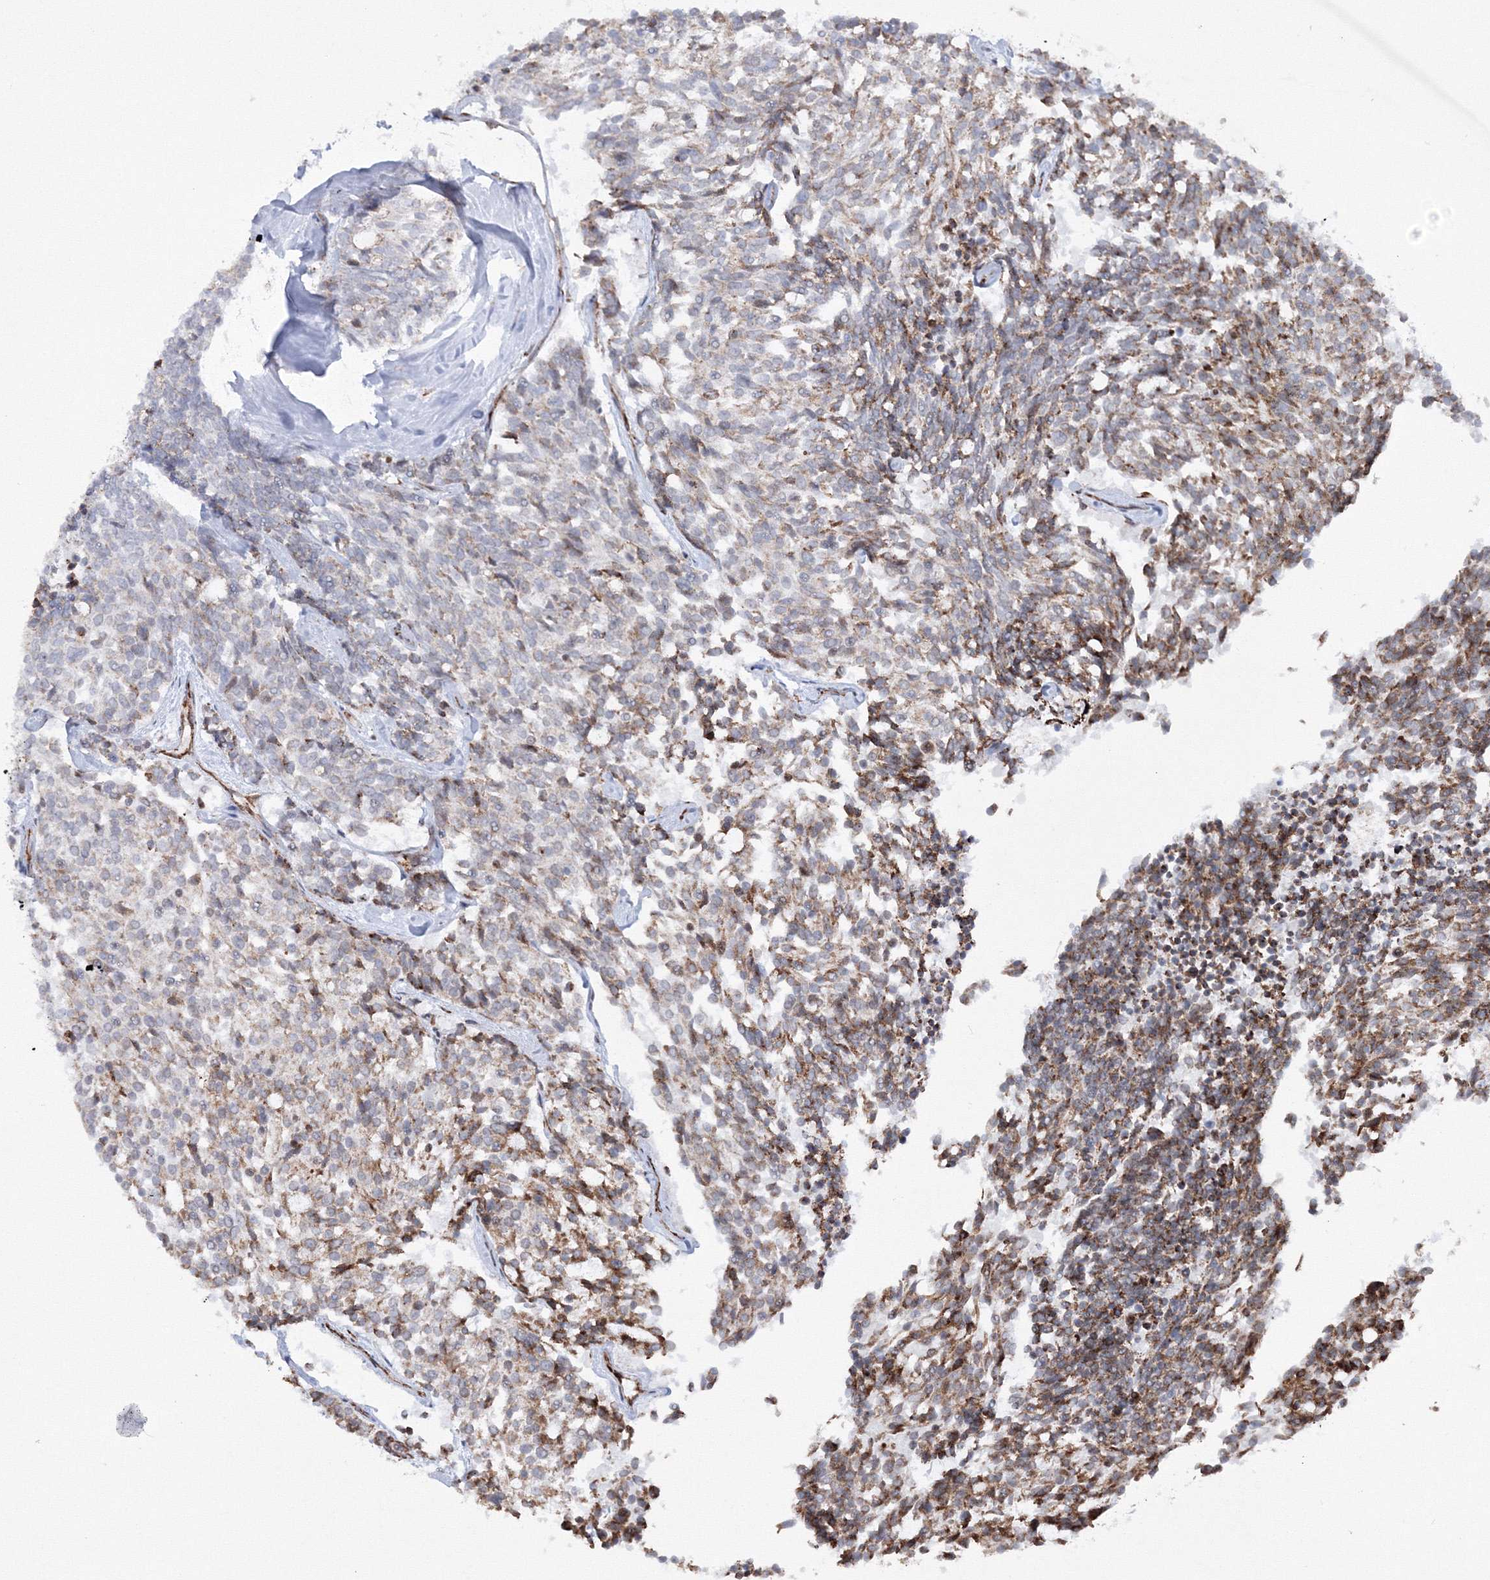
{"staining": {"intensity": "moderate", "quantity": "25%-75%", "location": "cytoplasmic/membranous"}, "tissue": "carcinoid", "cell_type": "Tumor cells", "image_type": "cancer", "snomed": [{"axis": "morphology", "description": "Carcinoid, malignant, NOS"}, {"axis": "topography", "description": "Pancreas"}], "caption": "IHC histopathology image of human carcinoid stained for a protein (brown), which demonstrates medium levels of moderate cytoplasmic/membranous positivity in about 25%-75% of tumor cells.", "gene": "EFCAB12", "patient": {"sex": "female", "age": 54}}